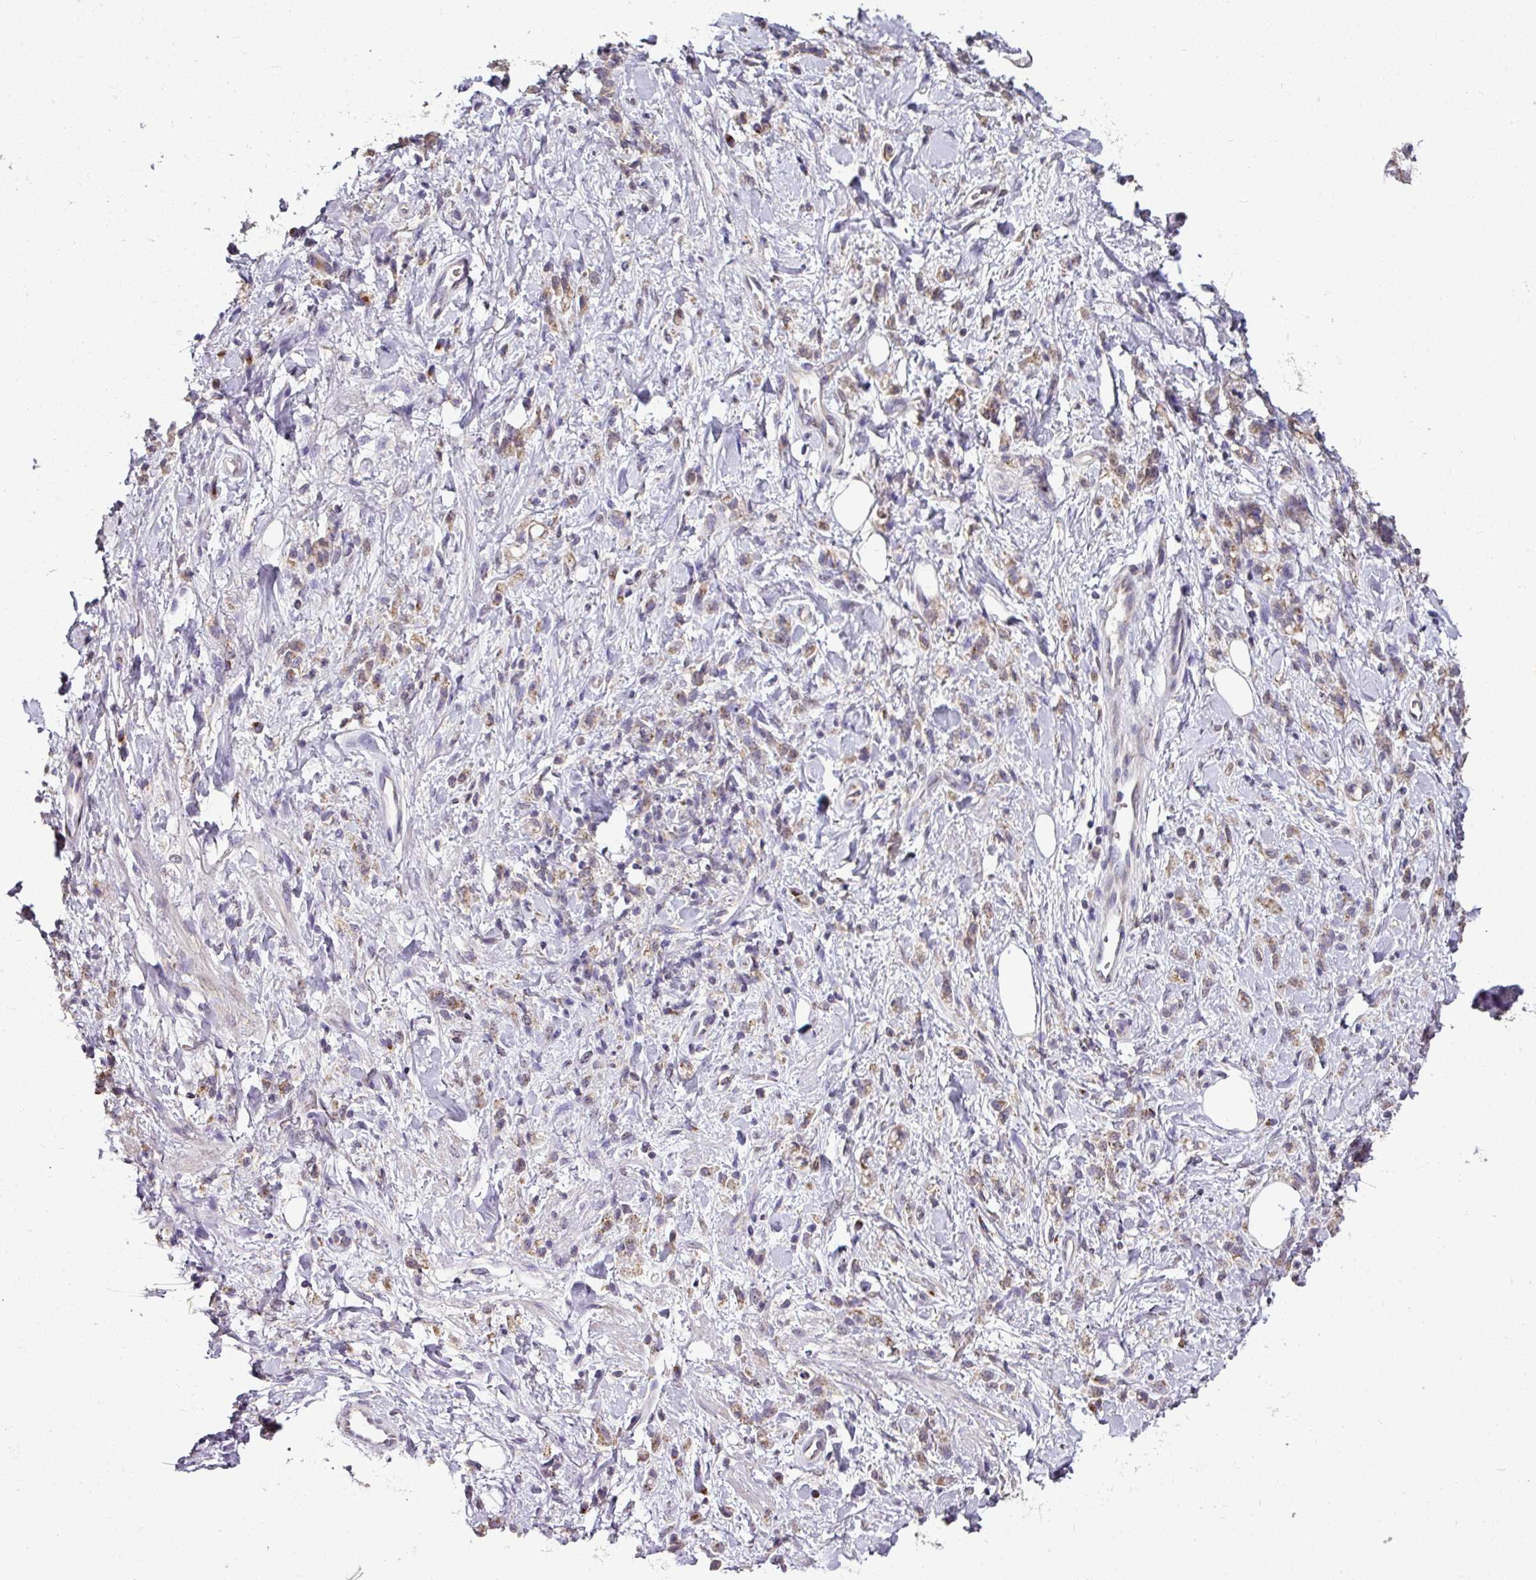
{"staining": {"intensity": "weak", "quantity": "25%-75%", "location": "cytoplasmic/membranous"}, "tissue": "stomach cancer", "cell_type": "Tumor cells", "image_type": "cancer", "snomed": [{"axis": "morphology", "description": "Adenocarcinoma, NOS"}, {"axis": "topography", "description": "Stomach"}], "caption": "Immunohistochemical staining of human stomach cancer reveals low levels of weak cytoplasmic/membranous protein expression in approximately 25%-75% of tumor cells. (DAB (3,3'-diaminobenzidine) = brown stain, brightfield microscopy at high magnification).", "gene": "JPH2", "patient": {"sex": "male", "age": 77}}